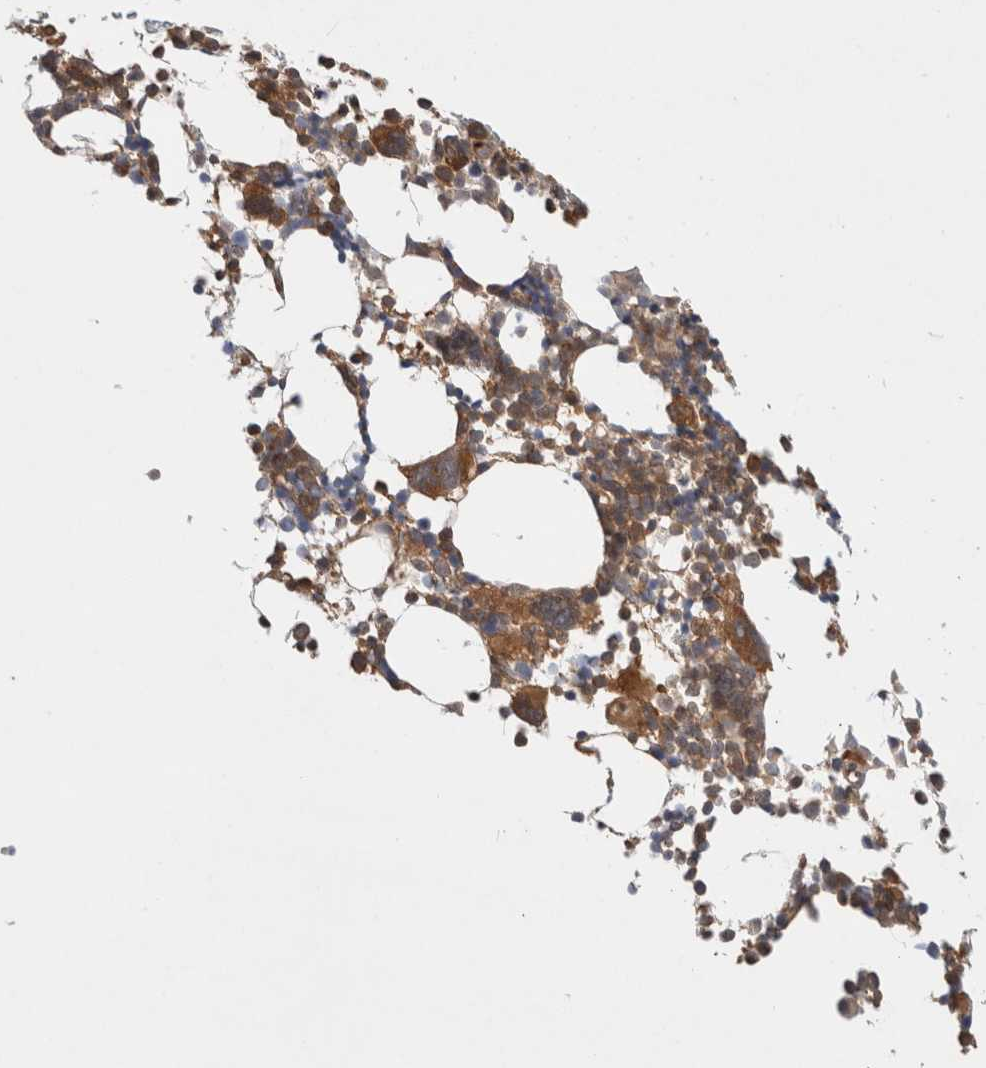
{"staining": {"intensity": "moderate", "quantity": ">75%", "location": "cytoplasmic/membranous"}, "tissue": "bone marrow", "cell_type": "Hematopoietic cells", "image_type": "normal", "snomed": [{"axis": "morphology", "description": "Normal tissue, NOS"}, {"axis": "morphology", "description": "Inflammation, NOS"}, {"axis": "topography", "description": "Bone marrow"}], "caption": "Immunohistochemistry micrograph of benign bone marrow stained for a protein (brown), which demonstrates medium levels of moderate cytoplasmic/membranous positivity in about >75% of hematopoietic cells.", "gene": "VPS28", "patient": {"sex": "male", "age": 78}}